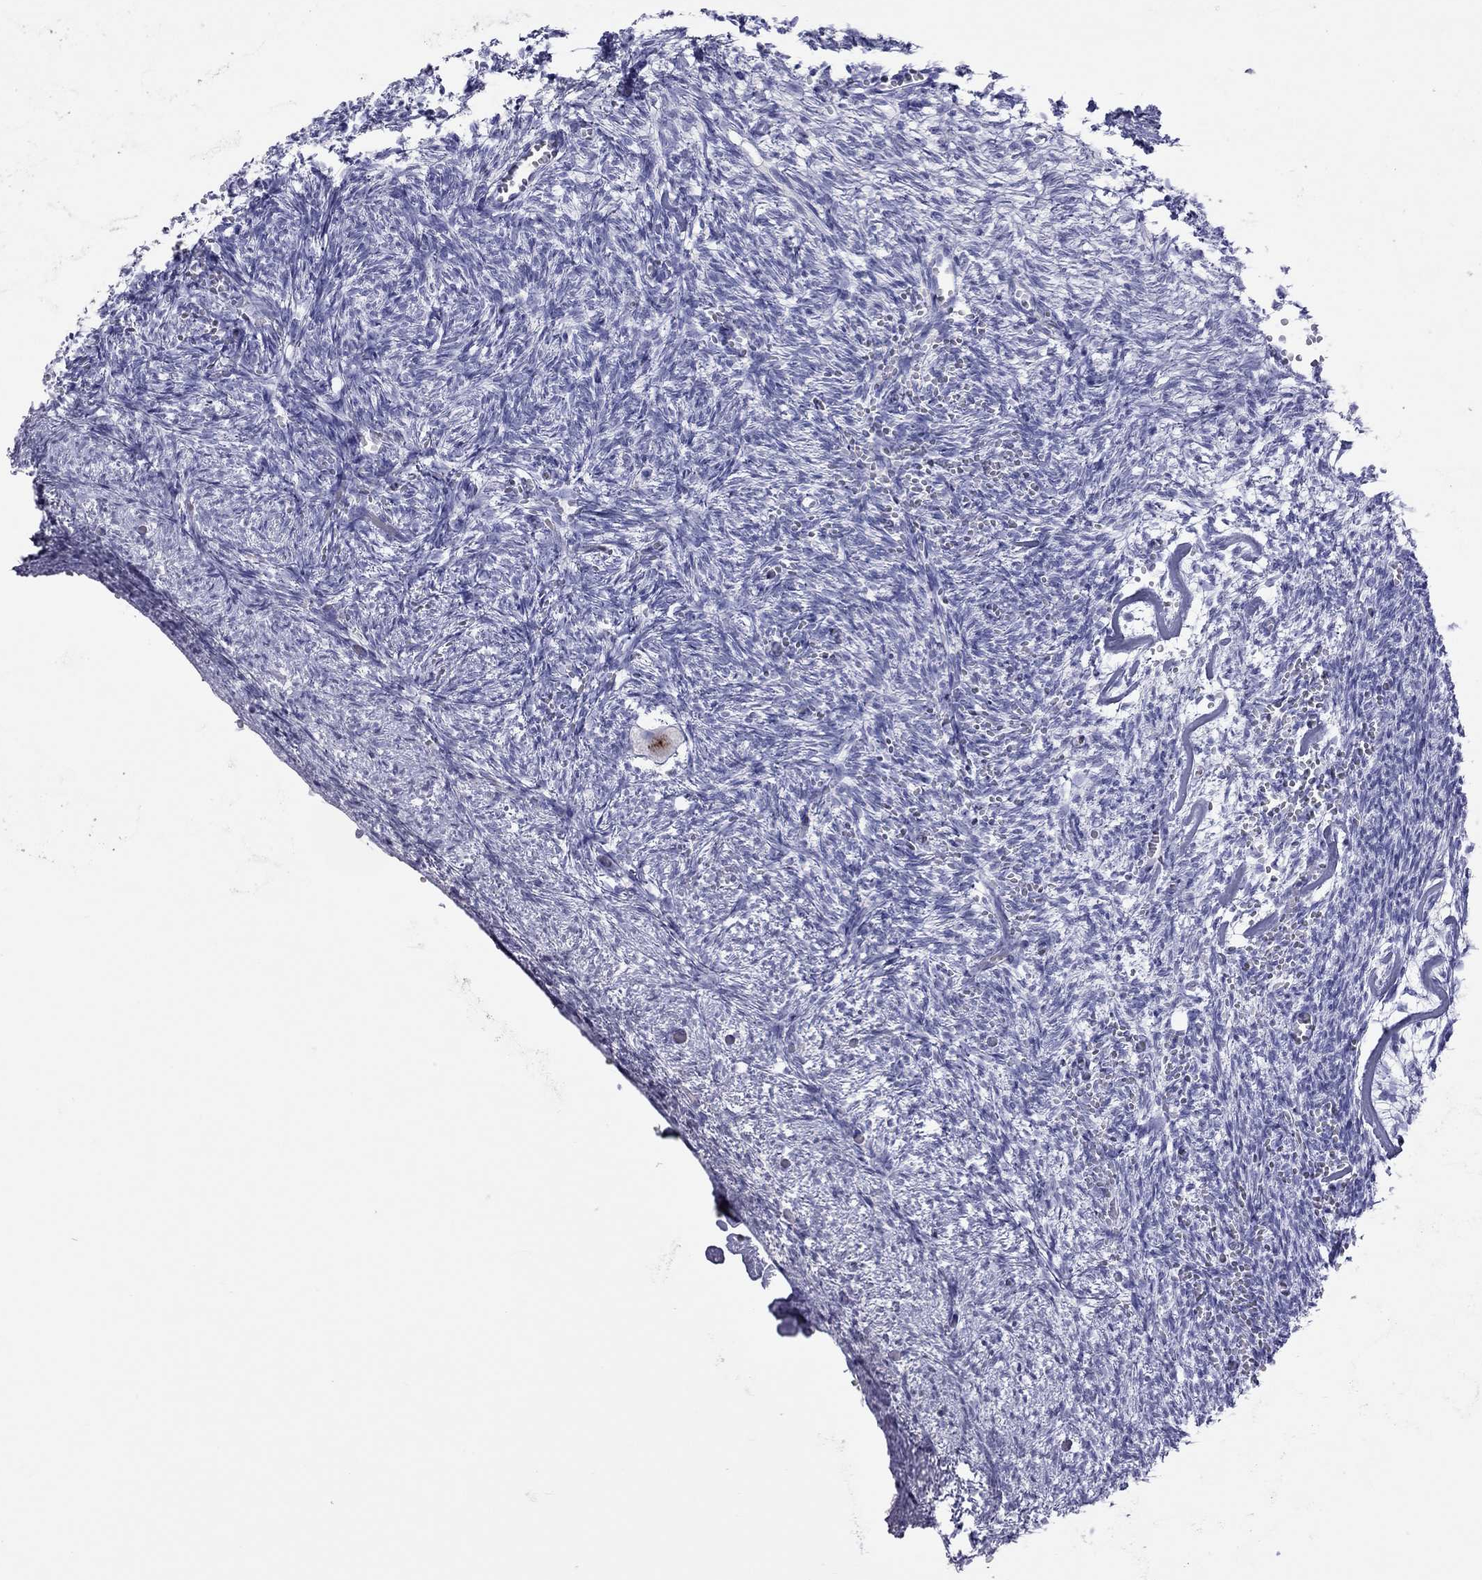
{"staining": {"intensity": "moderate", "quantity": "<25%", "location": "nuclear"}, "tissue": "ovary", "cell_type": "Follicle cells", "image_type": "normal", "snomed": [{"axis": "morphology", "description": "Normal tissue, NOS"}, {"axis": "topography", "description": "Ovary"}], "caption": "Protein expression analysis of unremarkable human ovary reveals moderate nuclear expression in approximately <25% of follicle cells.", "gene": "STAG3", "patient": {"sex": "female", "age": 43}}